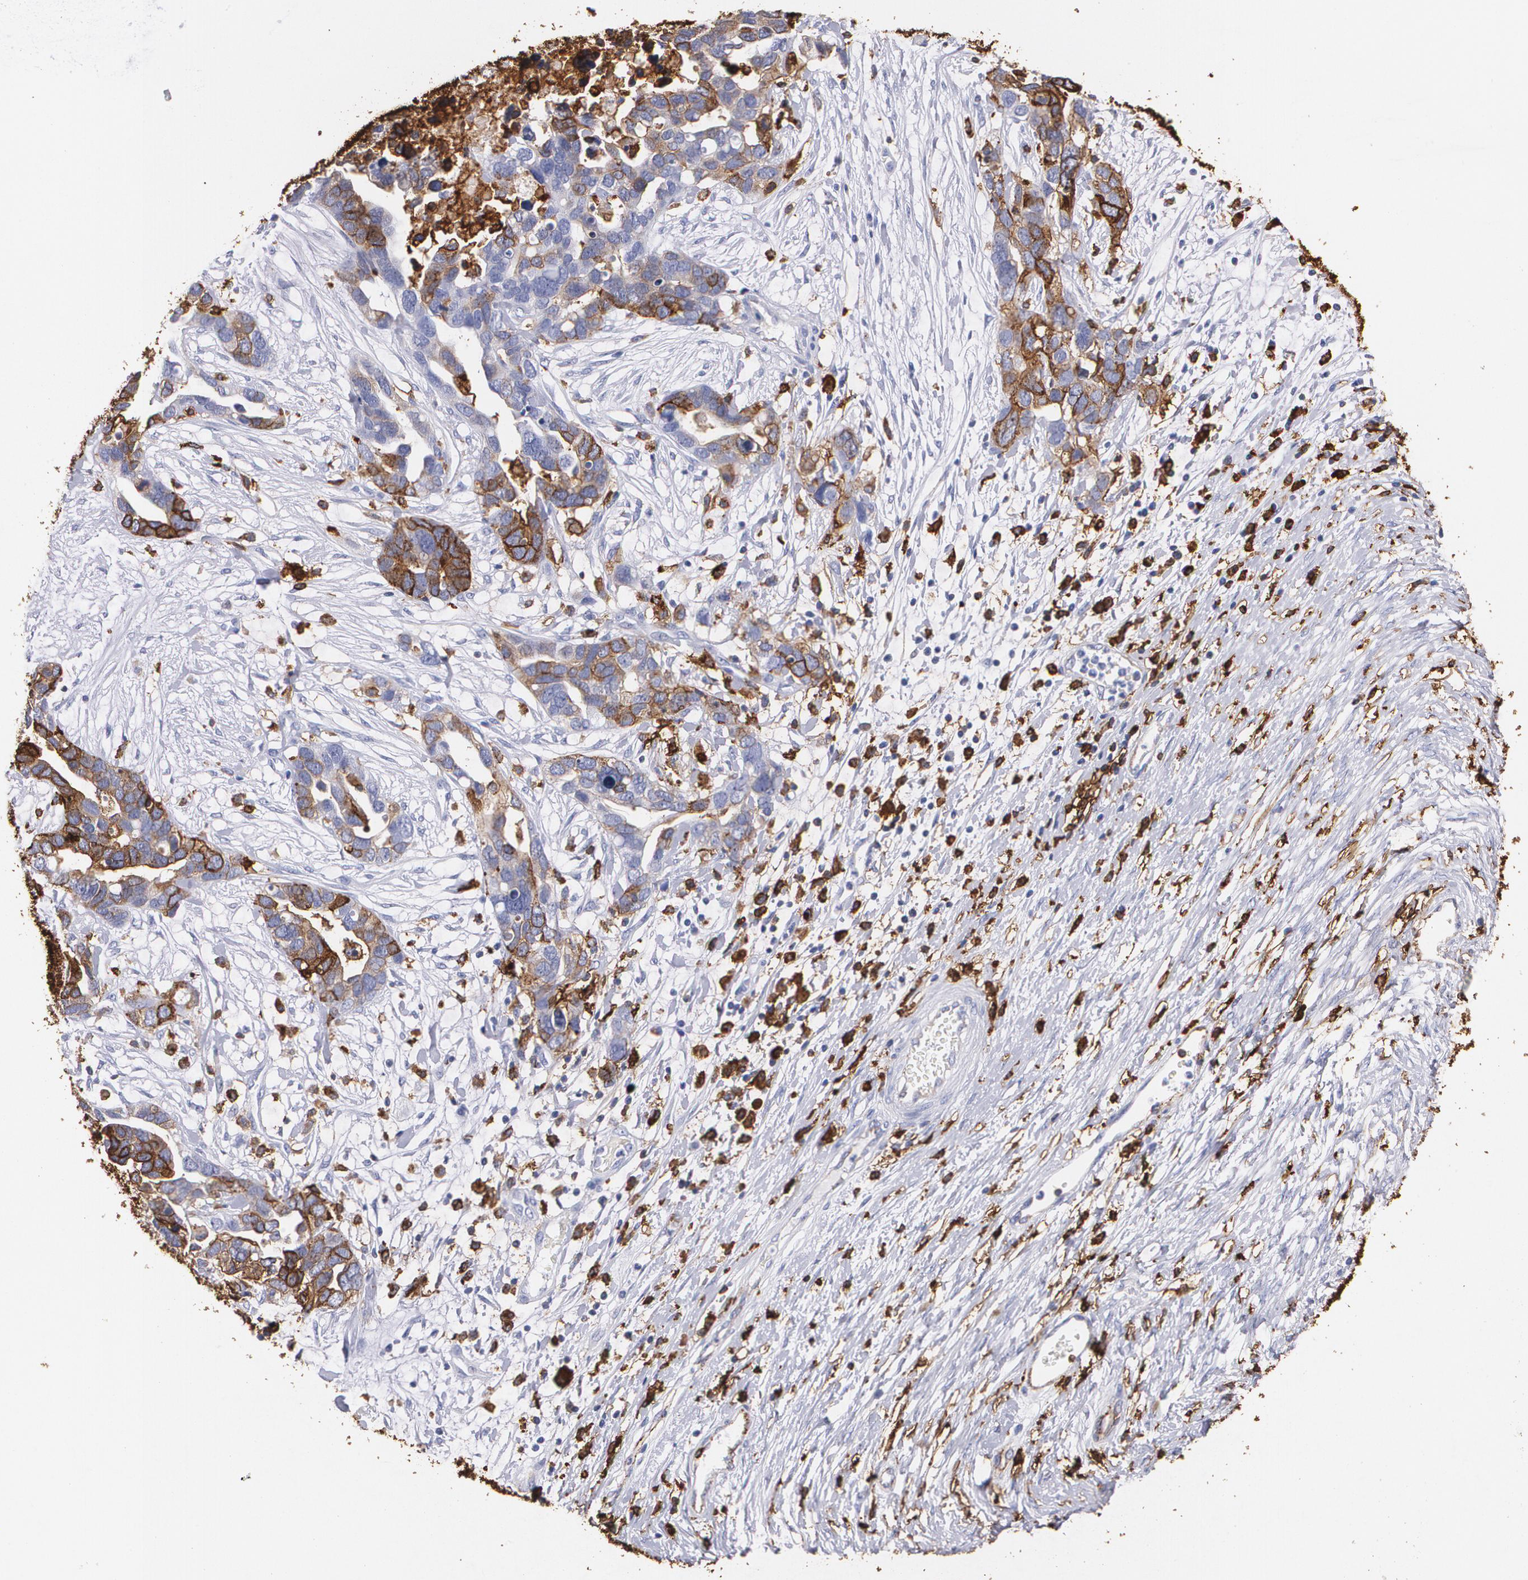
{"staining": {"intensity": "moderate", "quantity": "25%-75%", "location": "cytoplasmic/membranous"}, "tissue": "ovarian cancer", "cell_type": "Tumor cells", "image_type": "cancer", "snomed": [{"axis": "morphology", "description": "Cystadenocarcinoma, serous, NOS"}, {"axis": "topography", "description": "Ovary"}], "caption": "Immunohistochemical staining of serous cystadenocarcinoma (ovarian) reveals medium levels of moderate cytoplasmic/membranous expression in about 25%-75% of tumor cells.", "gene": "HLA-DRA", "patient": {"sex": "female", "age": 54}}